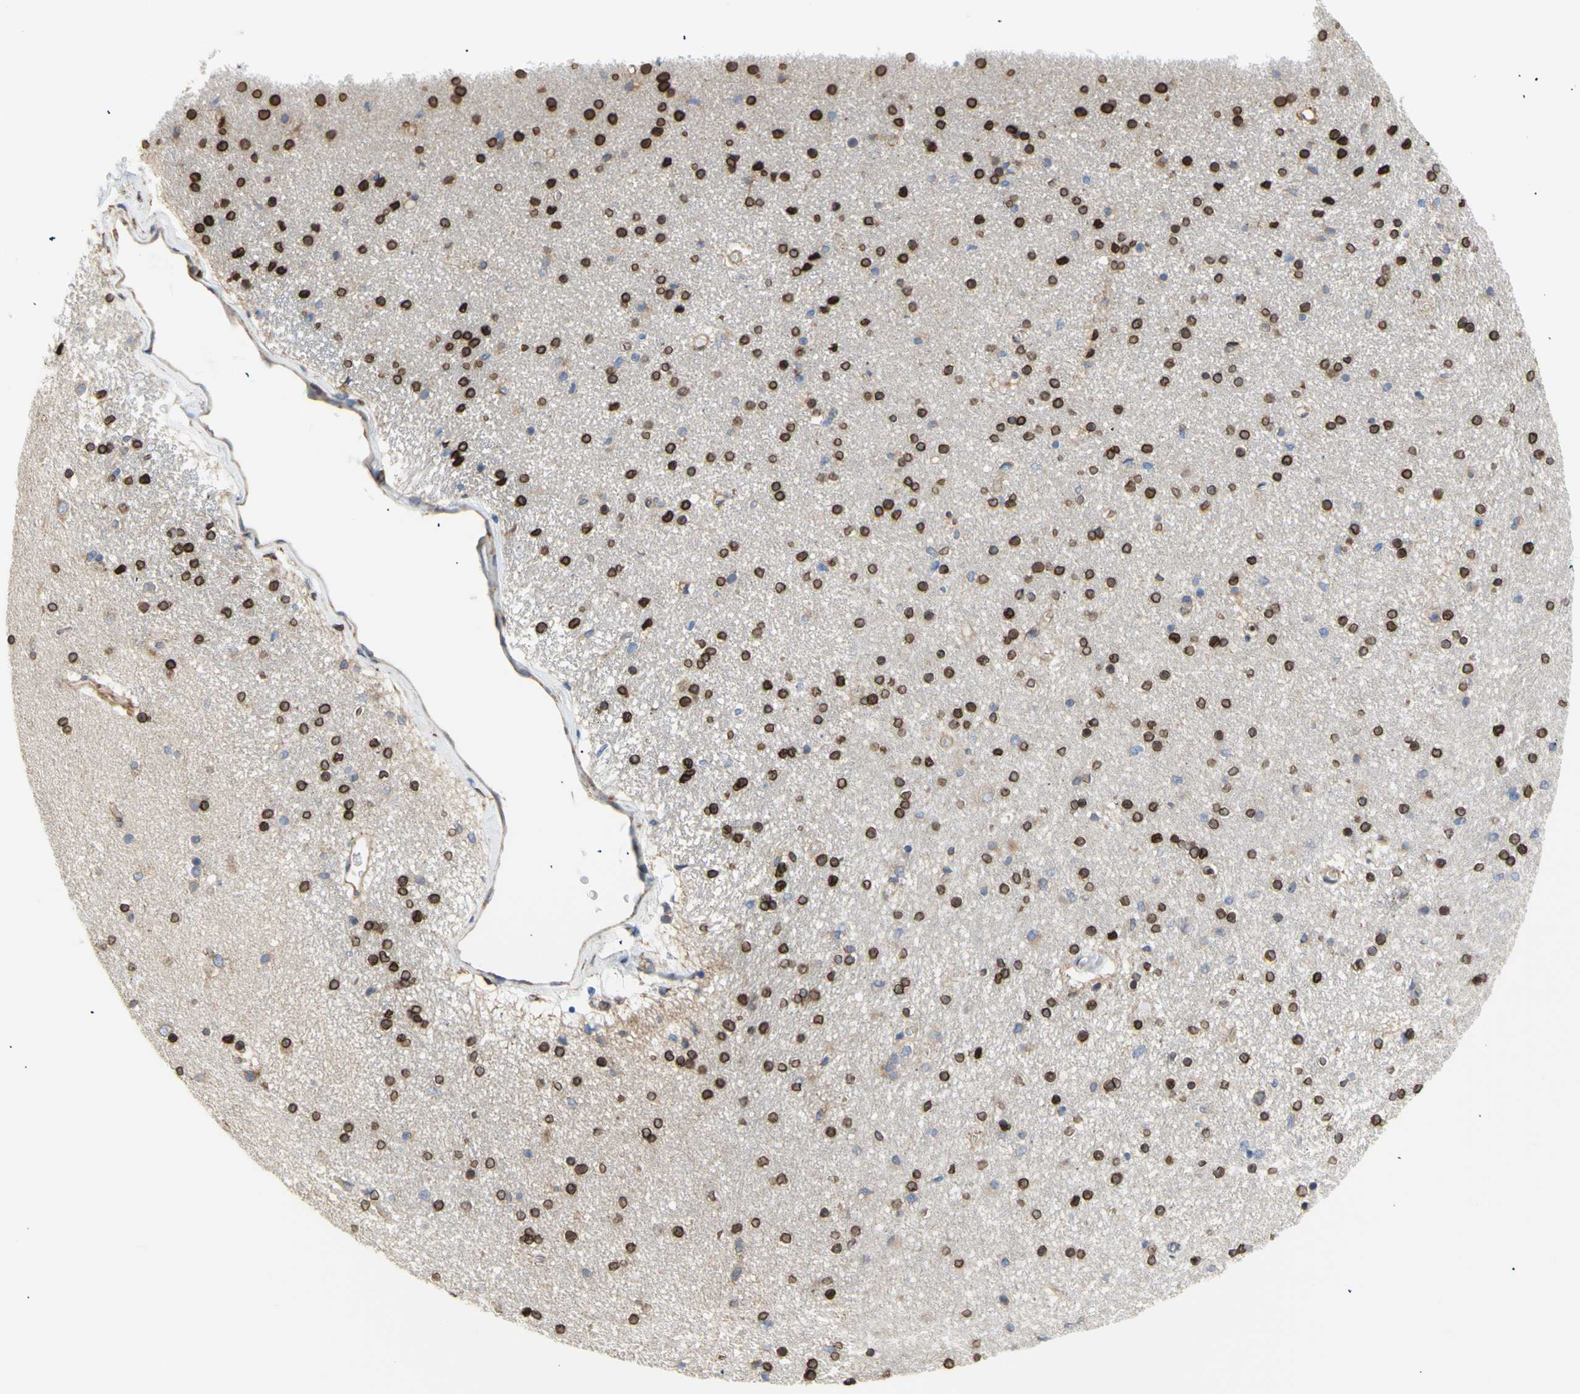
{"staining": {"intensity": "strong", "quantity": ">75%", "location": "cytoplasmic/membranous,nuclear"}, "tissue": "caudate", "cell_type": "Glial cells", "image_type": "normal", "snomed": [{"axis": "morphology", "description": "Normal tissue, NOS"}, {"axis": "topography", "description": "Lateral ventricle wall"}], "caption": "Glial cells reveal high levels of strong cytoplasmic/membranous,nuclear expression in approximately >75% of cells in benign caudate. (DAB IHC, brown staining for protein, blue staining for nuclei).", "gene": "ERLIN1", "patient": {"sex": "female", "age": 54}}